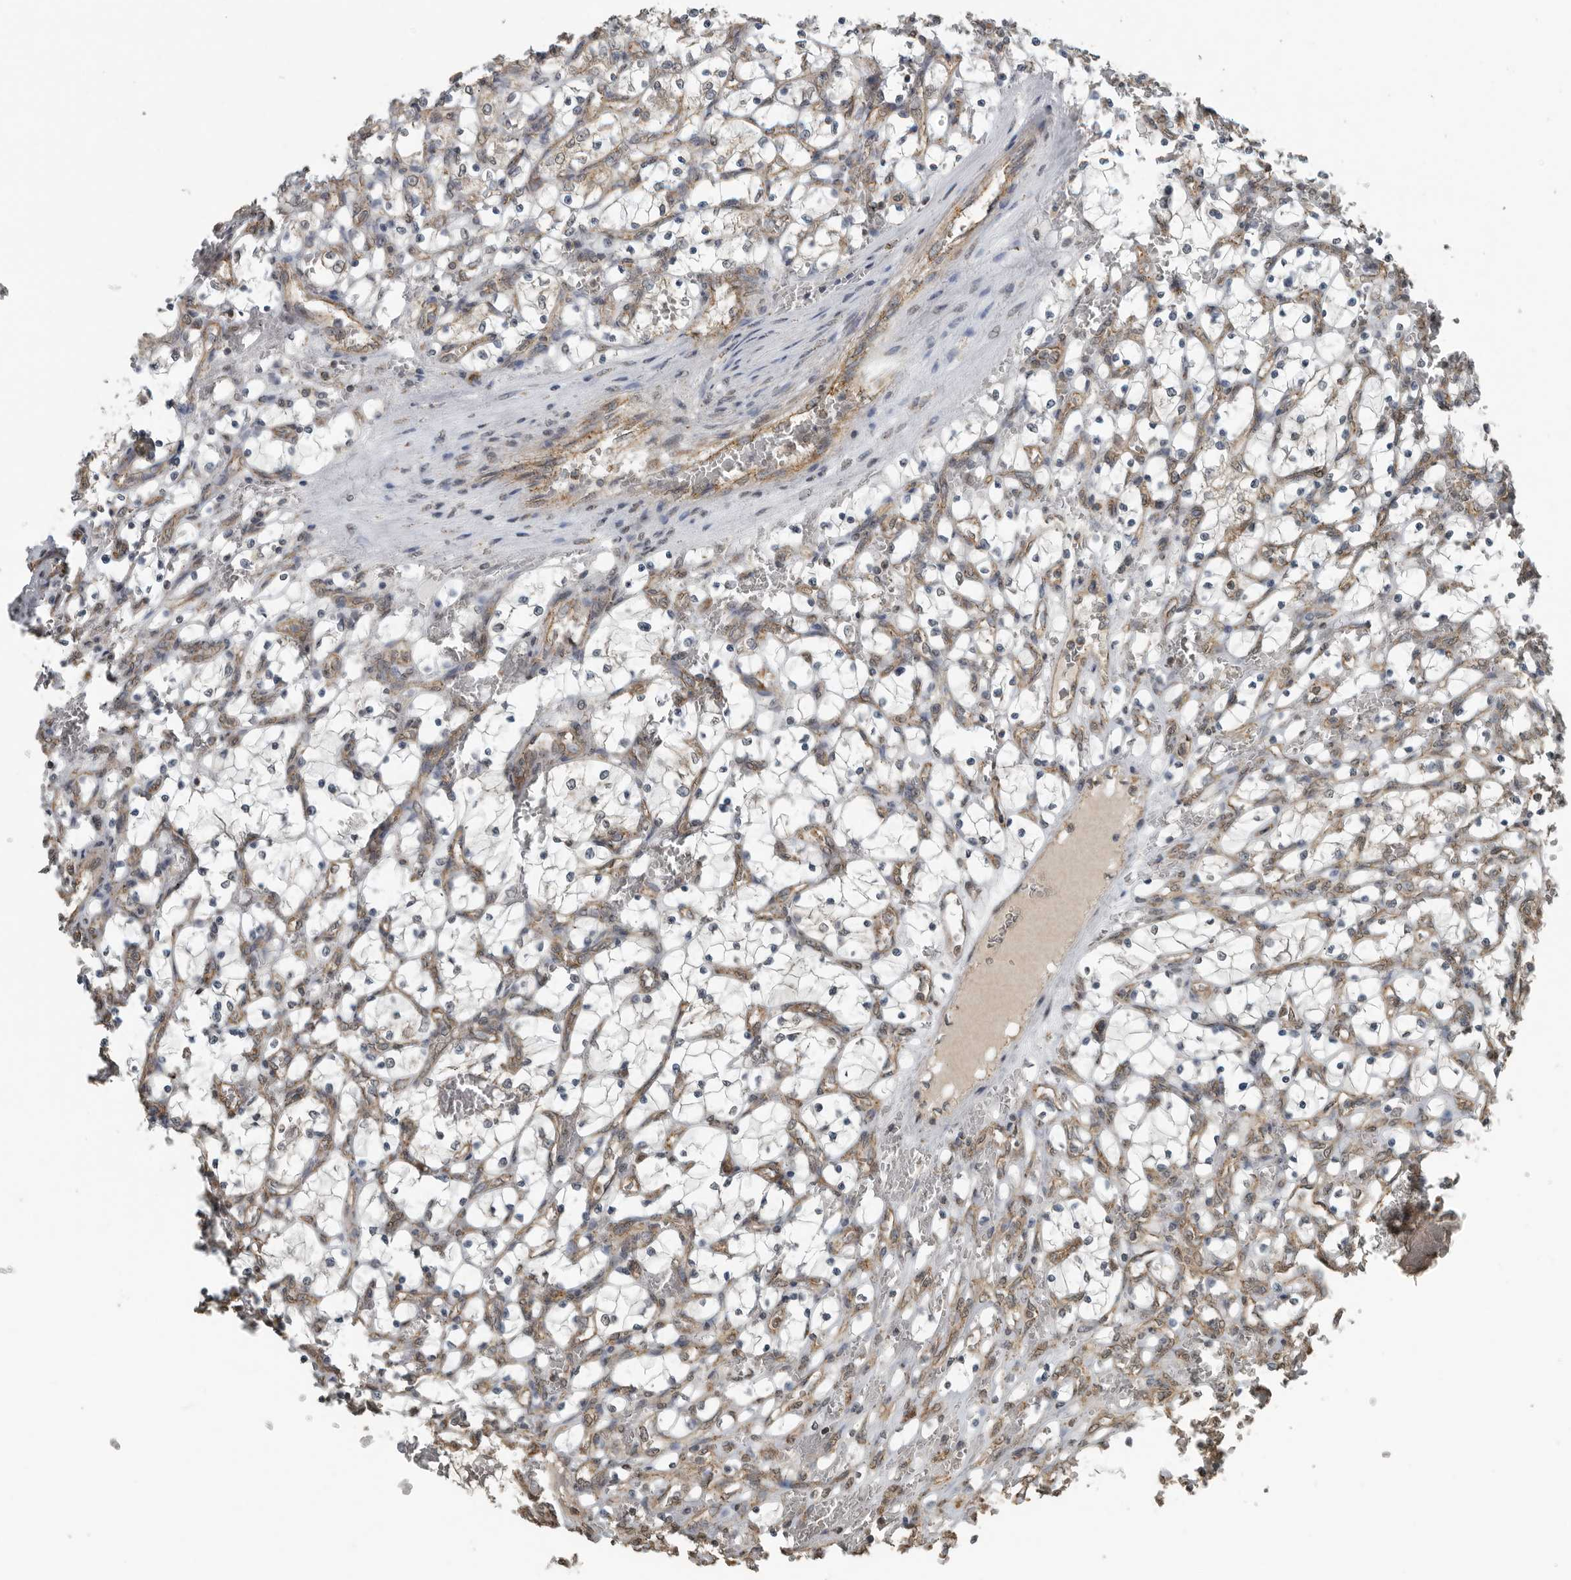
{"staining": {"intensity": "negative", "quantity": "none", "location": "none"}, "tissue": "renal cancer", "cell_type": "Tumor cells", "image_type": "cancer", "snomed": [{"axis": "morphology", "description": "Adenocarcinoma, NOS"}, {"axis": "topography", "description": "Kidney"}], "caption": "This is an immunohistochemistry histopathology image of renal cancer. There is no staining in tumor cells.", "gene": "AFAP1", "patient": {"sex": "female", "age": 69}}